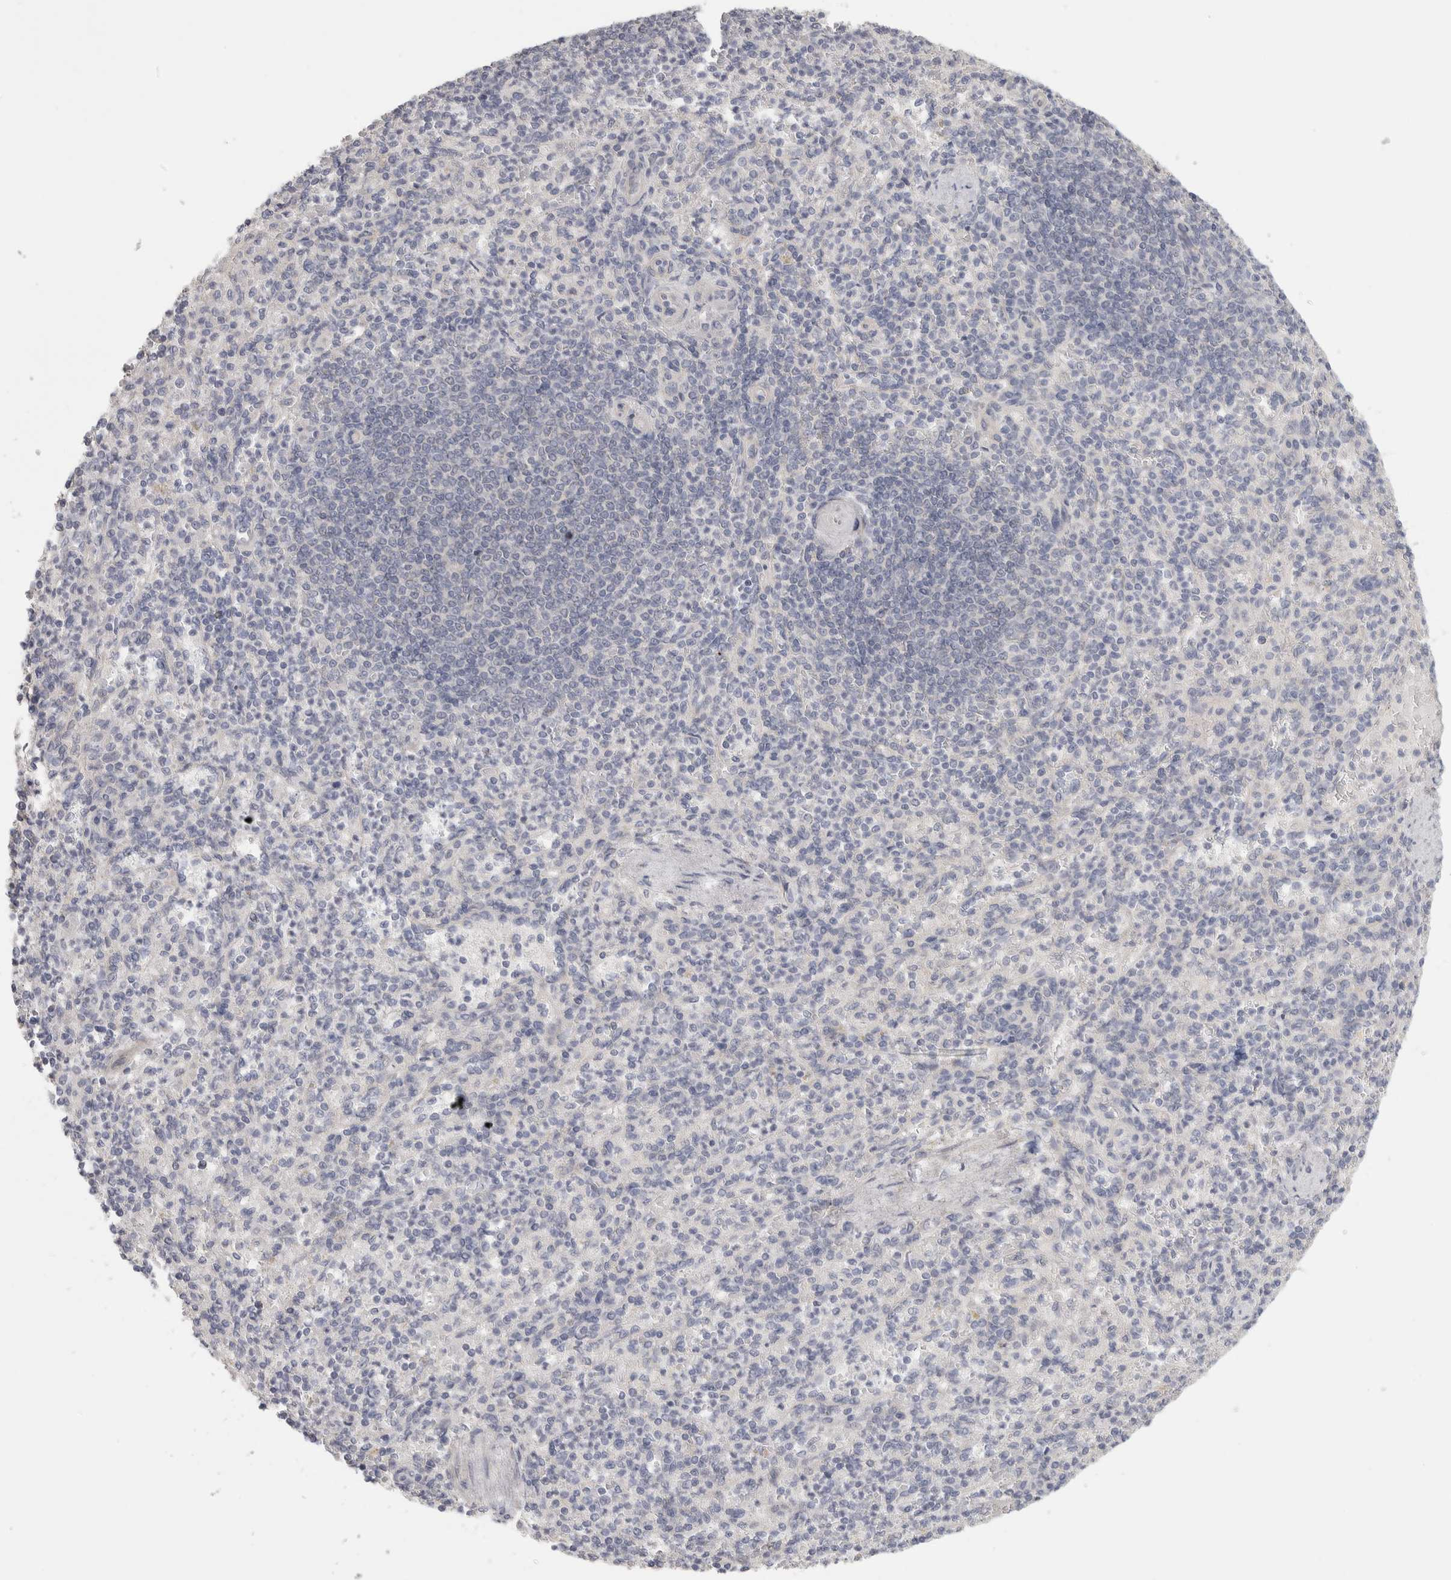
{"staining": {"intensity": "negative", "quantity": "none", "location": "none"}, "tissue": "spleen", "cell_type": "Cells in red pulp", "image_type": "normal", "snomed": [{"axis": "morphology", "description": "Normal tissue, NOS"}, {"axis": "topography", "description": "Spleen"}], "caption": "This is a photomicrograph of immunohistochemistry (IHC) staining of unremarkable spleen, which shows no staining in cells in red pulp. Nuclei are stained in blue.", "gene": "DCXR", "patient": {"sex": "female", "age": 74}}